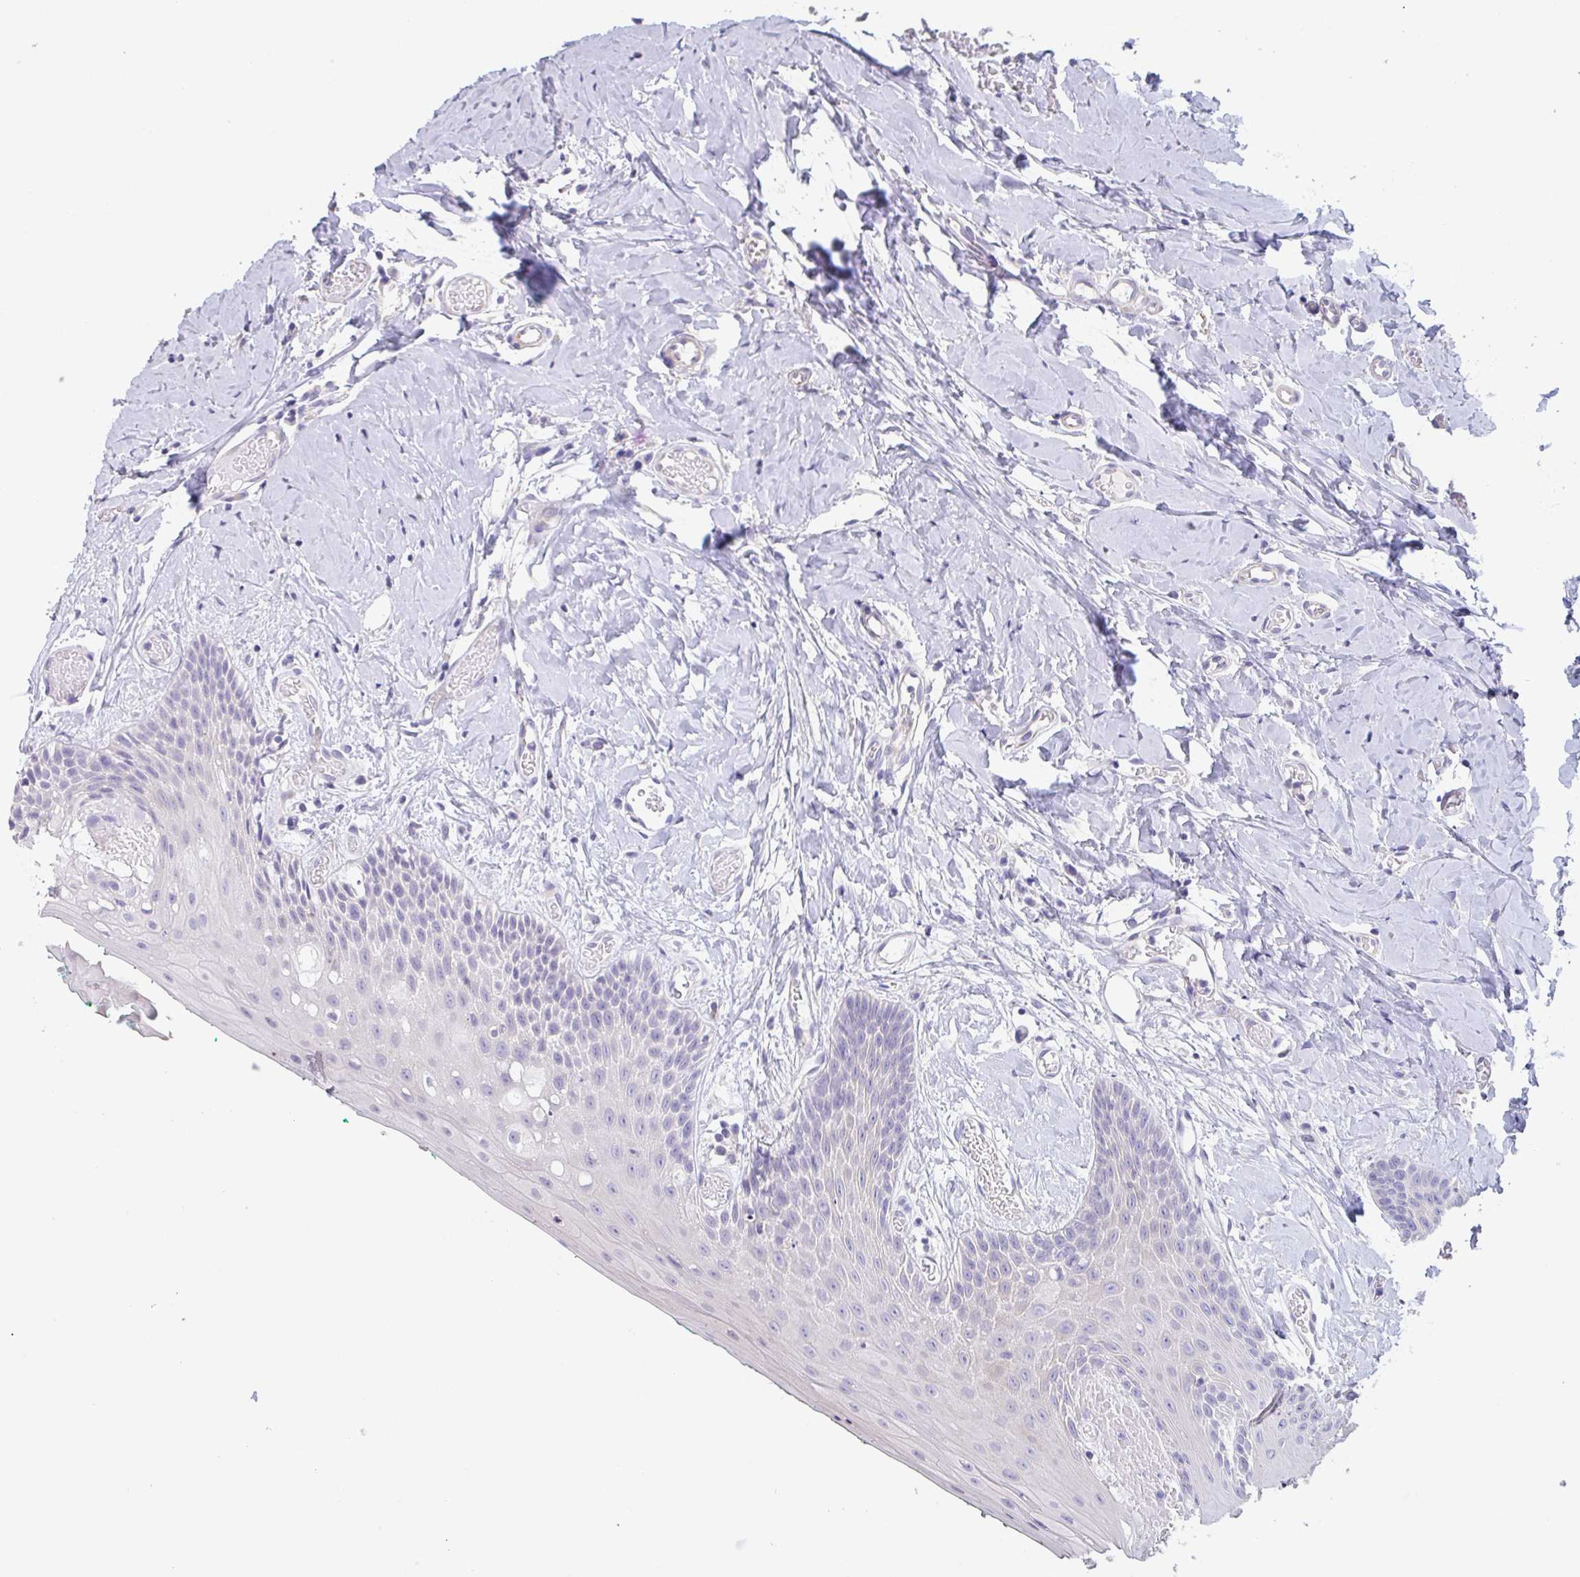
{"staining": {"intensity": "negative", "quantity": "none", "location": "none"}, "tissue": "oral mucosa", "cell_type": "Squamous epithelial cells", "image_type": "normal", "snomed": [{"axis": "morphology", "description": "Normal tissue, NOS"}, {"axis": "topography", "description": "Oral tissue"}, {"axis": "topography", "description": "Tounge, NOS"}], "caption": "Immunohistochemistry (IHC) micrograph of normal oral mucosa: oral mucosa stained with DAB exhibits no significant protein positivity in squamous epithelial cells.", "gene": "CHMP5", "patient": {"sex": "female", "age": 62}}